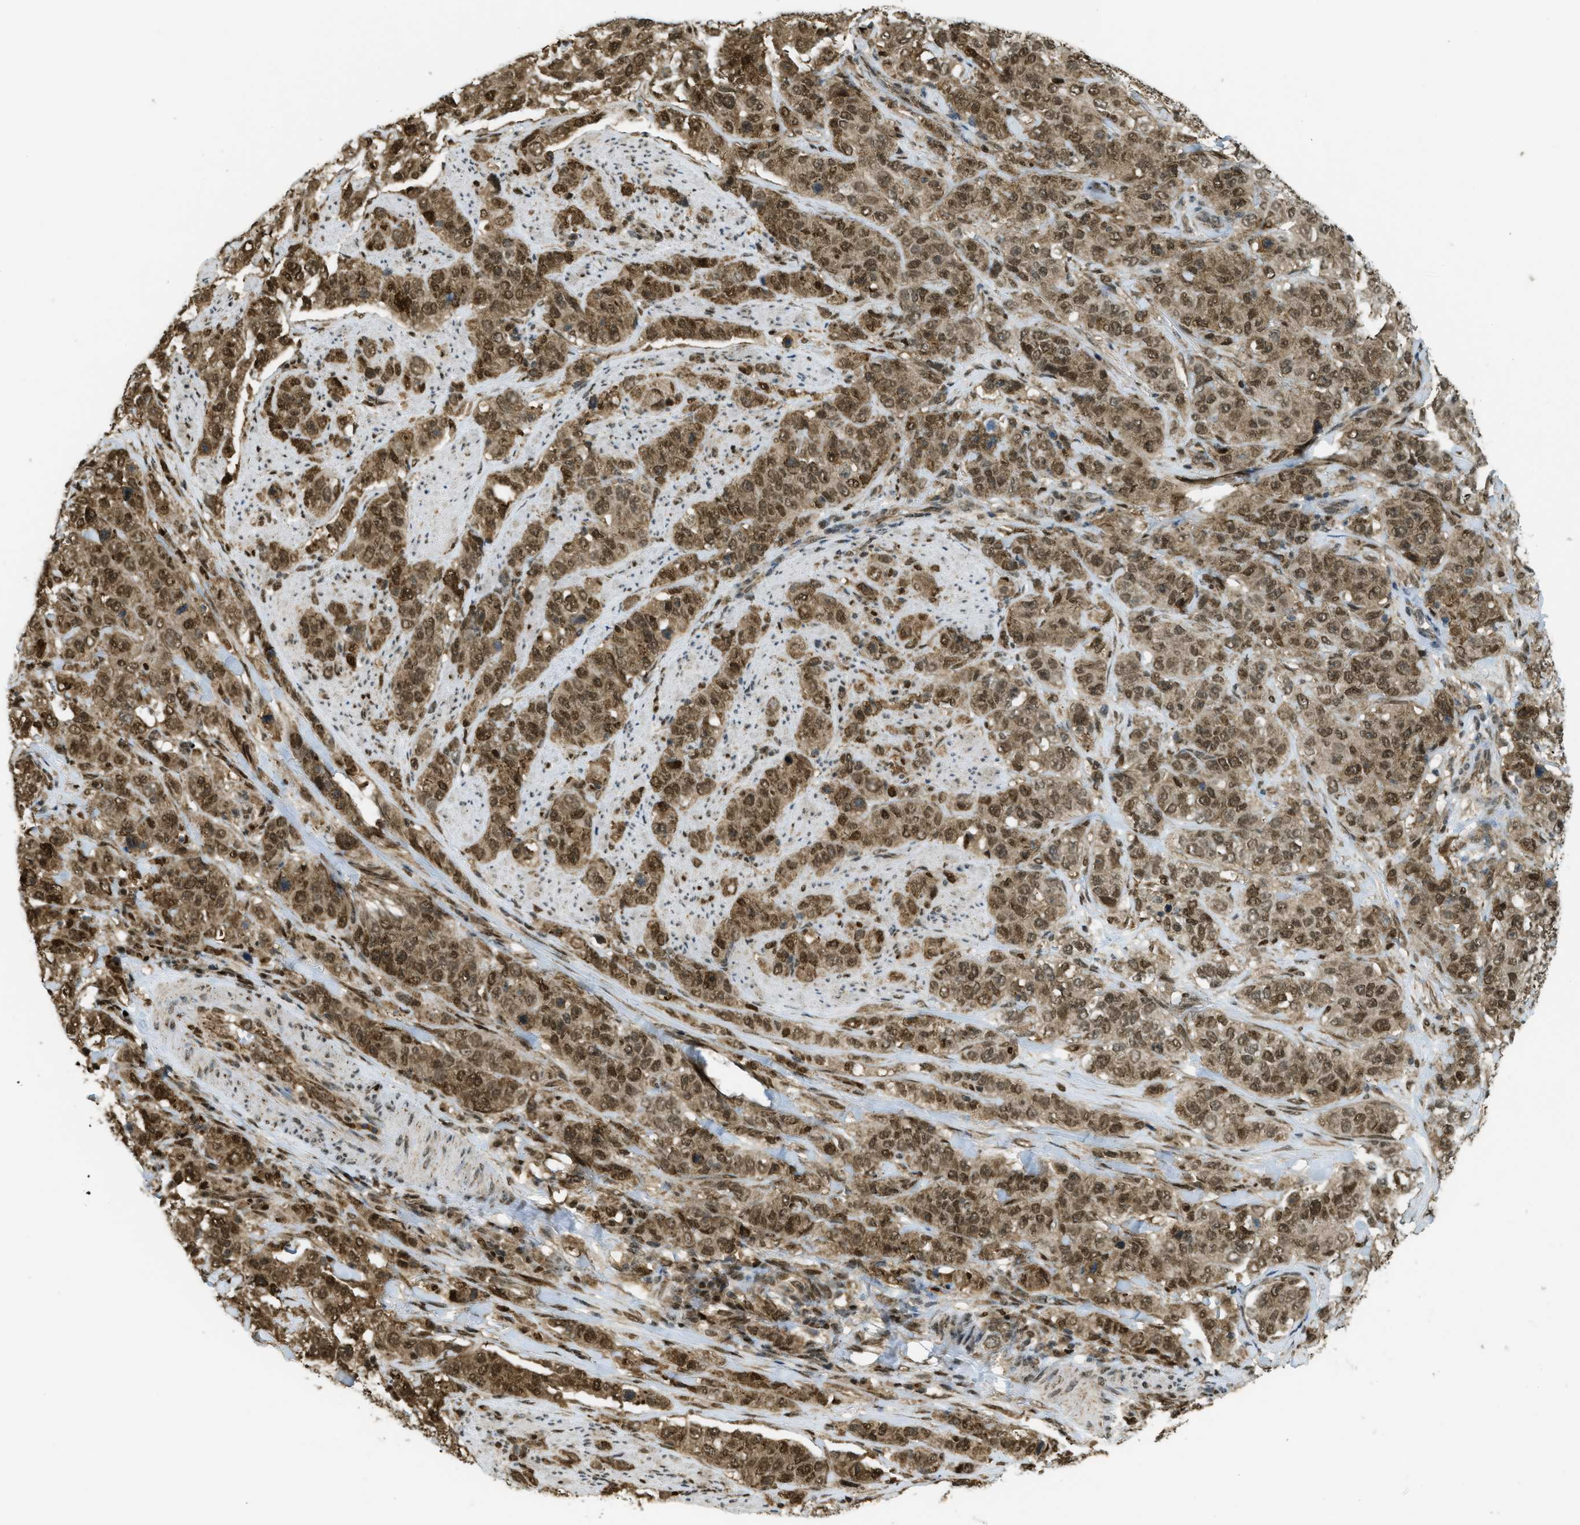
{"staining": {"intensity": "moderate", "quantity": ">75%", "location": "cytoplasmic/membranous,nuclear"}, "tissue": "stomach cancer", "cell_type": "Tumor cells", "image_type": "cancer", "snomed": [{"axis": "morphology", "description": "Adenocarcinoma, NOS"}, {"axis": "topography", "description": "Stomach"}], "caption": "IHC micrograph of neoplastic tissue: human stomach cancer (adenocarcinoma) stained using IHC displays medium levels of moderate protein expression localized specifically in the cytoplasmic/membranous and nuclear of tumor cells, appearing as a cytoplasmic/membranous and nuclear brown color.", "gene": "TNPO1", "patient": {"sex": "male", "age": 48}}